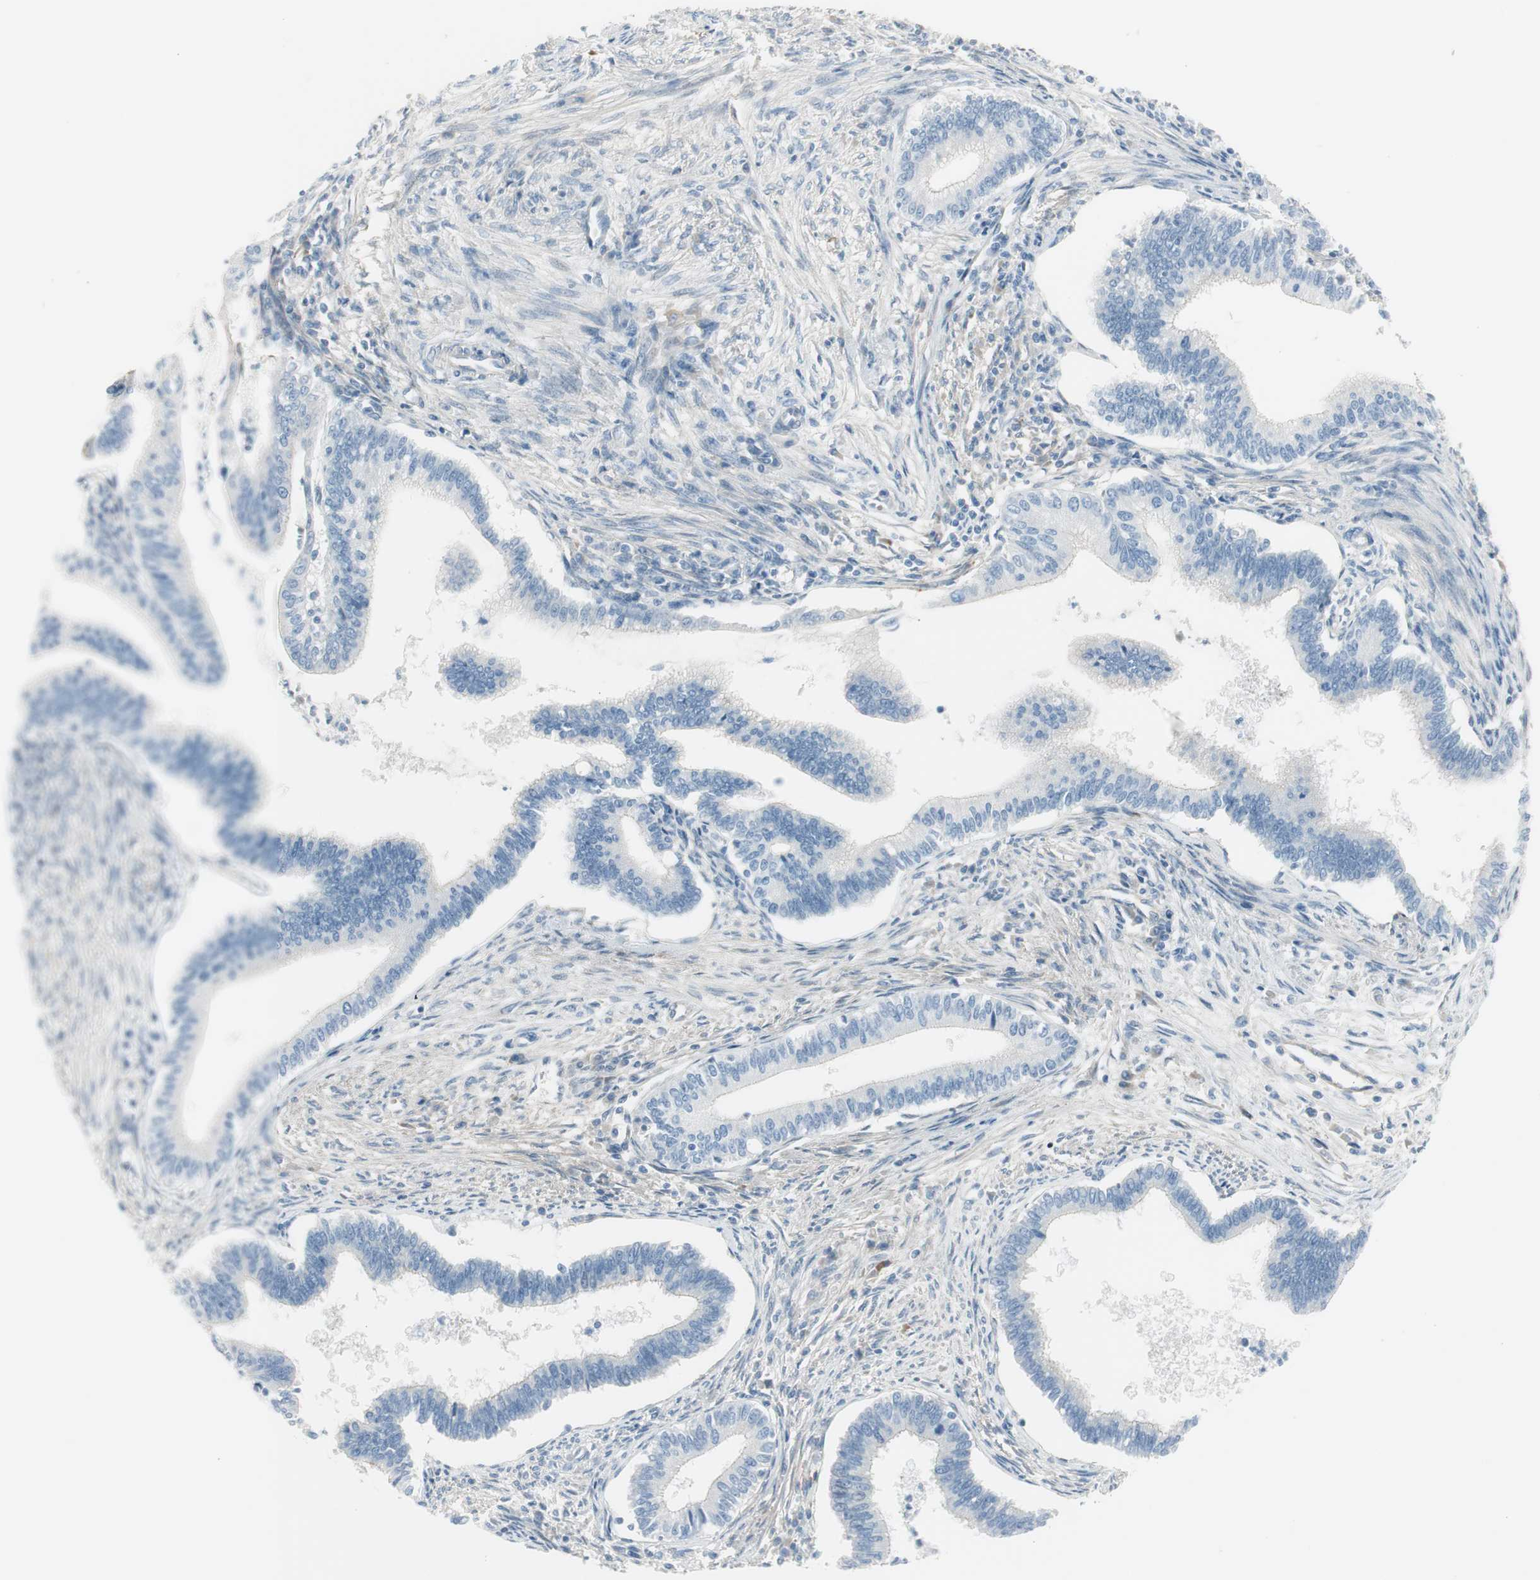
{"staining": {"intensity": "negative", "quantity": "none", "location": "none"}, "tissue": "cervical cancer", "cell_type": "Tumor cells", "image_type": "cancer", "snomed": [{"axis": "morphology", "description": "Adenocarcinoma, NOS"}, {"axis": "topography", "description": "Cervix"}], "caption": "Immunohistochemistry (IHC) micrograph of cervical adenocarcinoma stained for a protein (brown), which reveals no staining in tumor cells.", "gene": "CACNA2D1", "patient": {"sex": "female", "age": 36}}